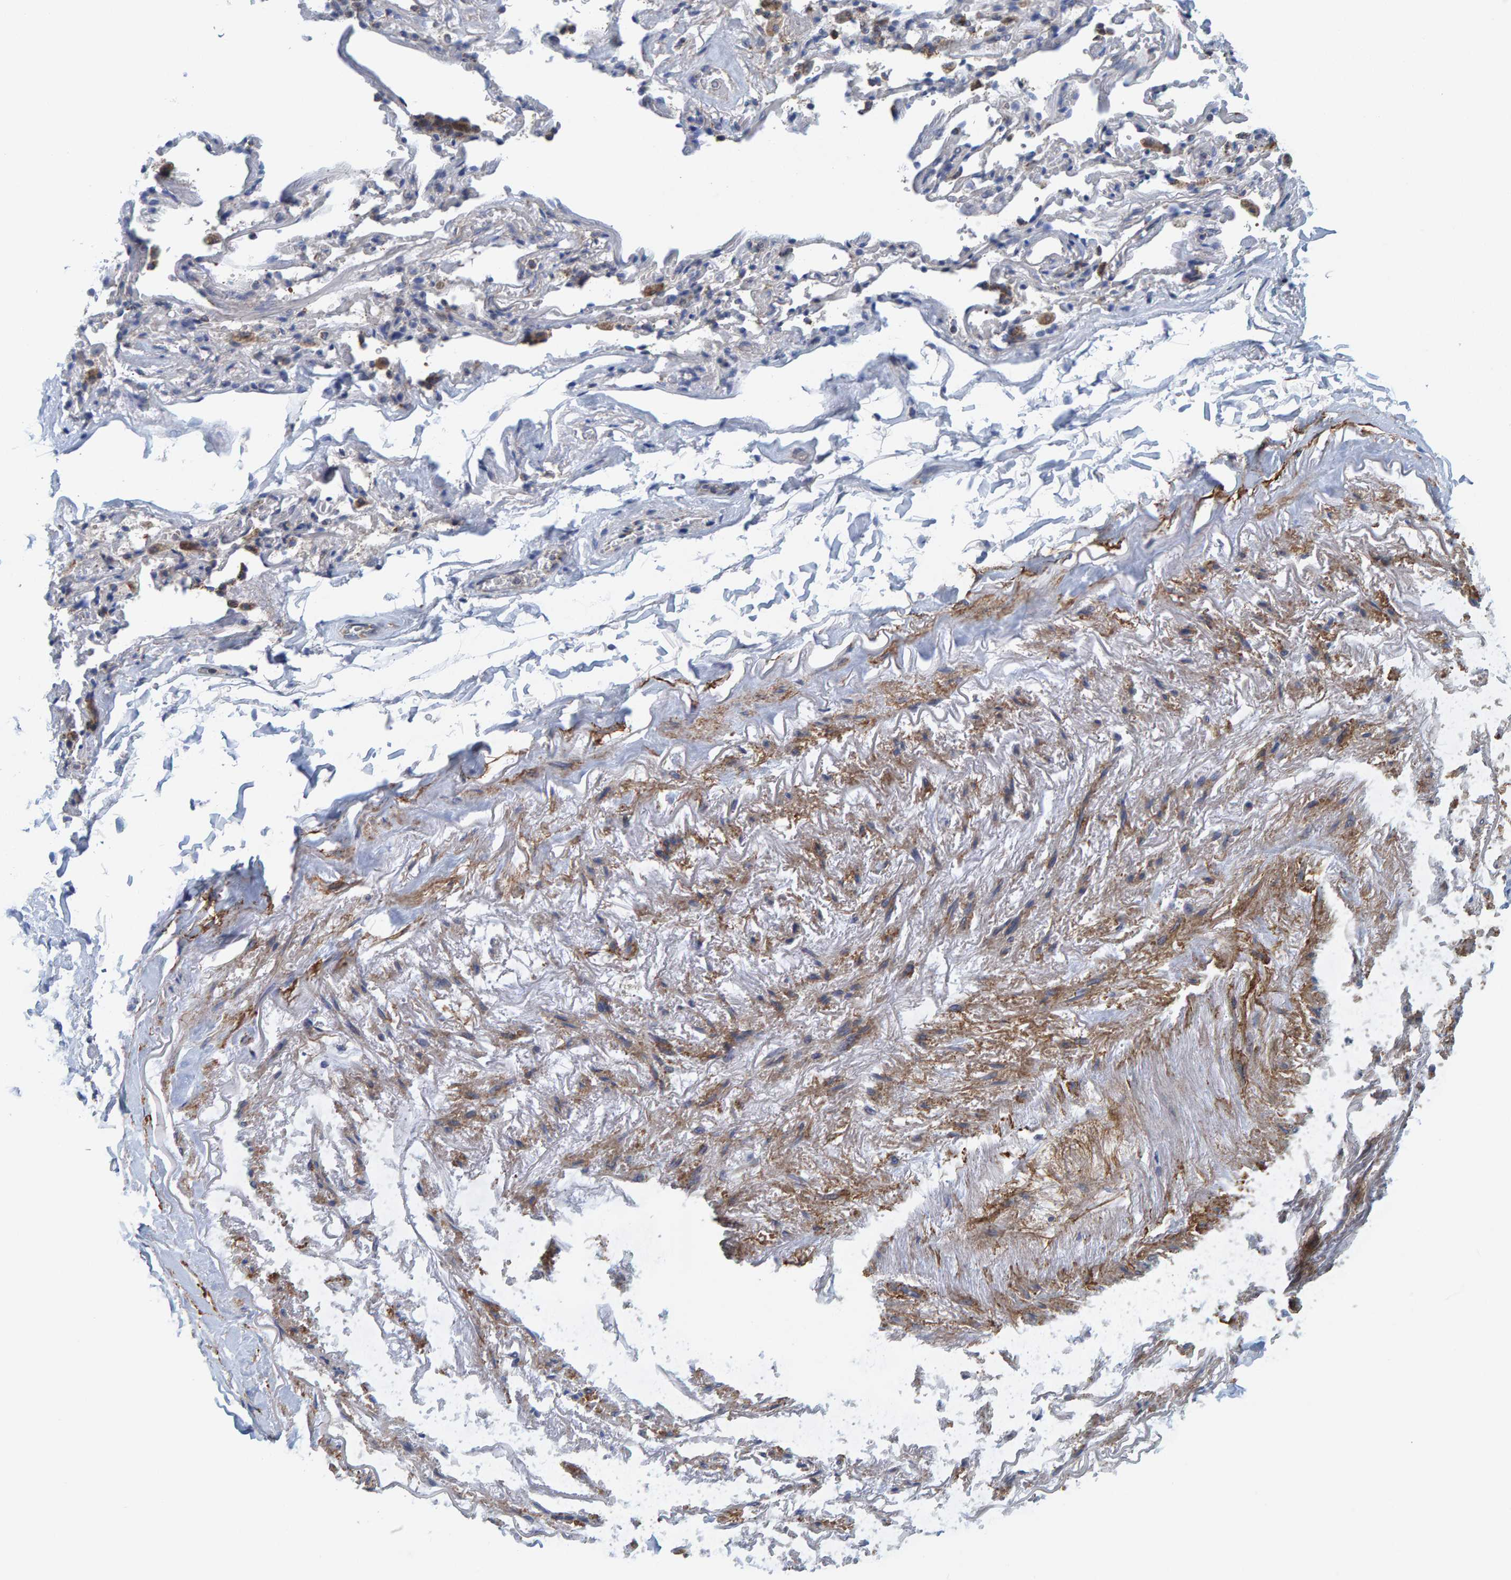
{"staining": {"intensity": "weak", "quantity": "25%-75%", "location": "cytoplasmic/membranous"}, "tissue": "adipose tissue", "cell_type": "Adipocytes", "image_type": "normal", "snomed": [{"axis": "morphology", "description": "Normal tissue, NOS"}, {"axis": "topography", "description": "Cartilage tissue"}, {"axis": "topography", "description": "Lung"}], "caption": "IHC (DAB (3,3'-diaminobenzidine)) staining of unremarkable human adipose tissue exhibits weak cytoplasmic/membranous protein staining in about 25%-75% of adipocytes.", "gene": "MRPS7", "patient": {"sex": "female", "age": 77}}